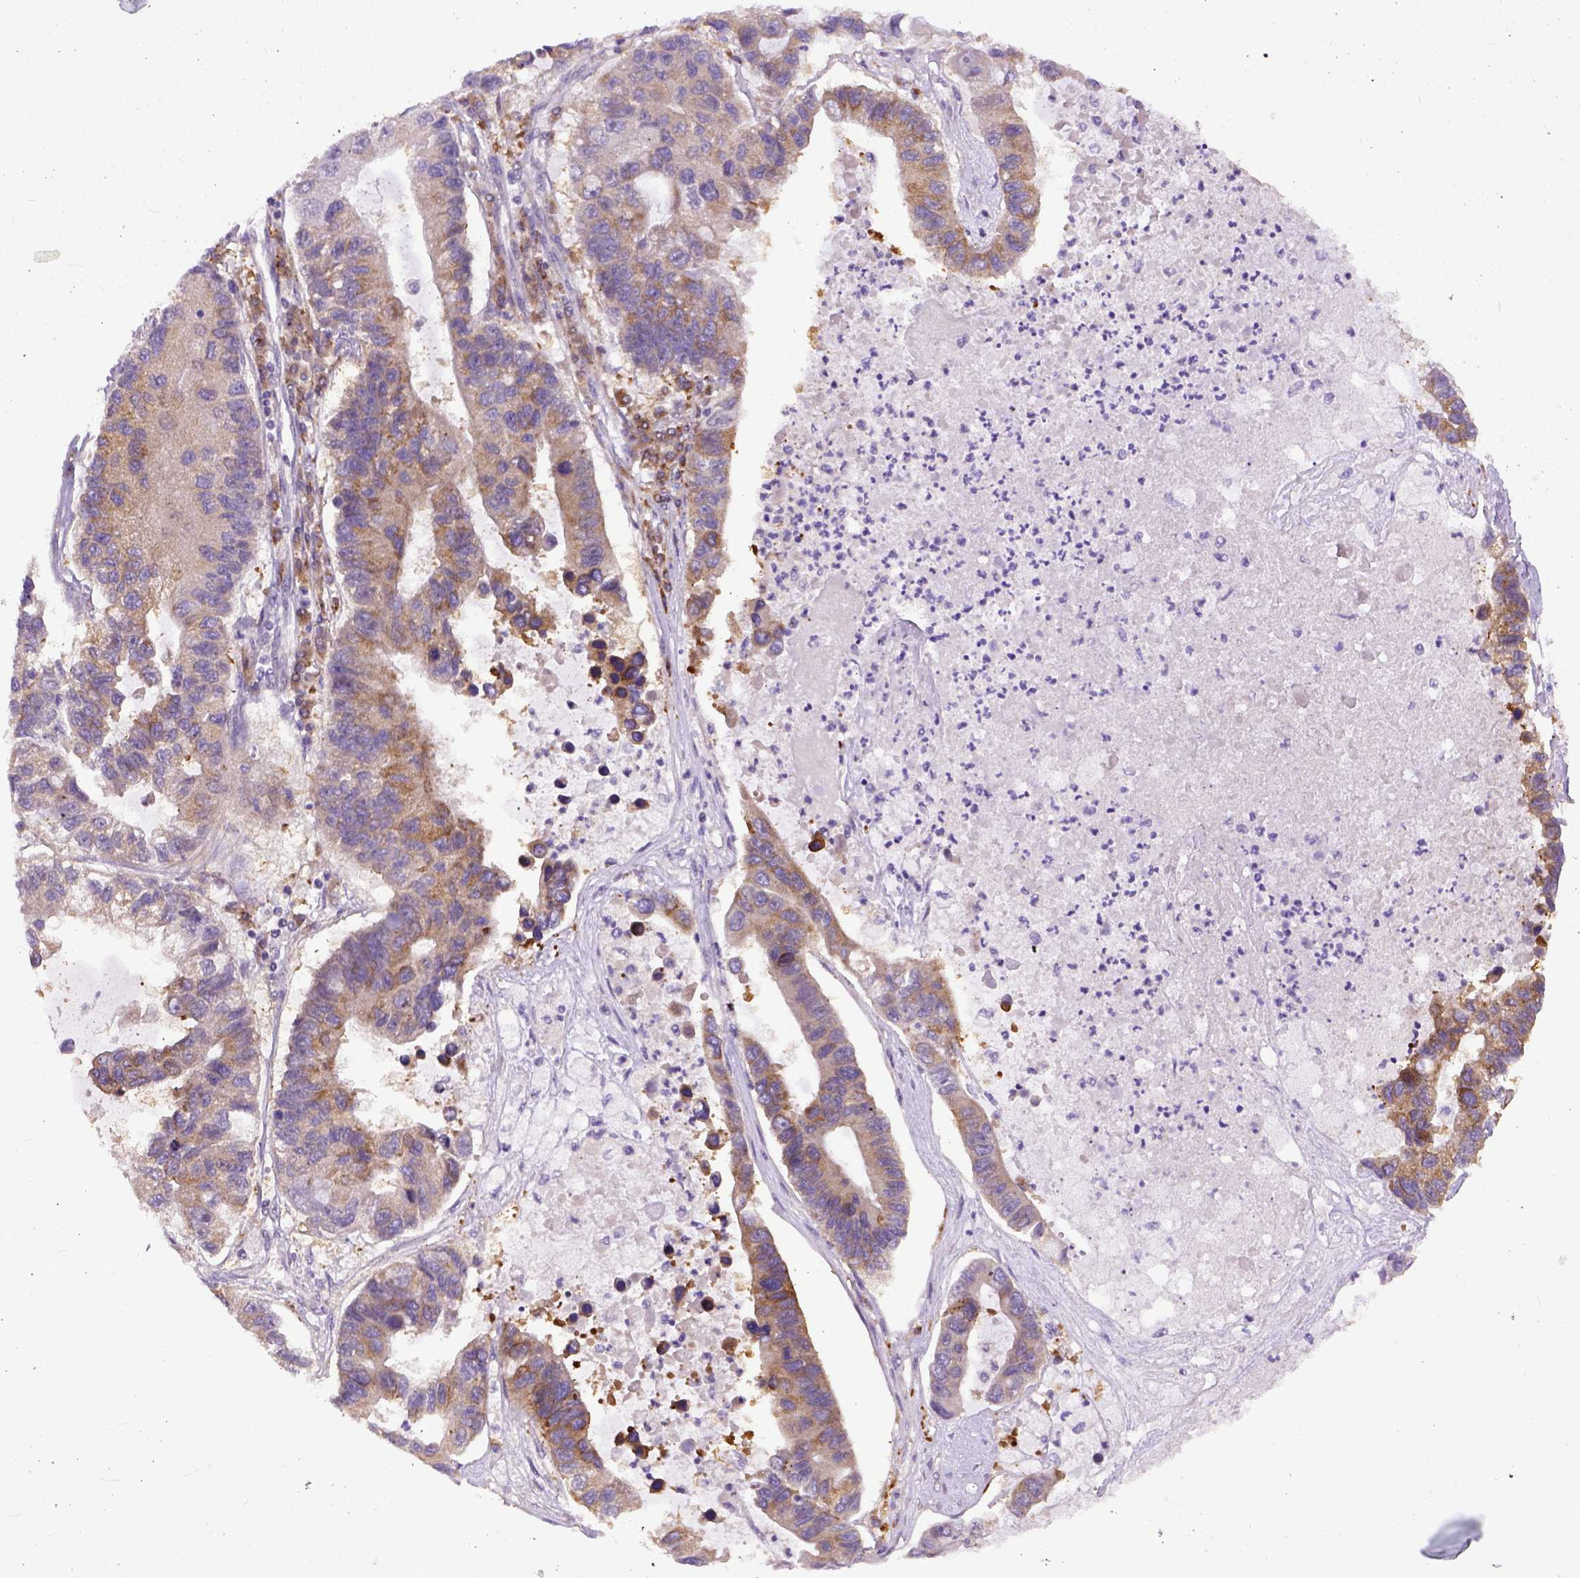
{"staining": {"intensity": "strong", "quantity": "<25%", "location": "cytoplasmic/membranous"}, "tissue": "lung cancer", "cell_type": "Tumor cells", "image_type": "cancer", "snomed": [{"axis": "morphology", "description": "Adenocarcinoma, NOS"}, {"axis": "topography", "description": "Bronchus"}, {"axis": "topography", "description": "Lung"}], "caption": "Immunohistochemistry (DAB (3,3'-diaminobenzidine)) staining of lung cancer (adenocarcinoma) displays strong cytoplasmic/membranous protein staining in approximately <25% of tumor cells.", "gene": "CPNE1", "patient": {"sex": "female", "age": 51}}